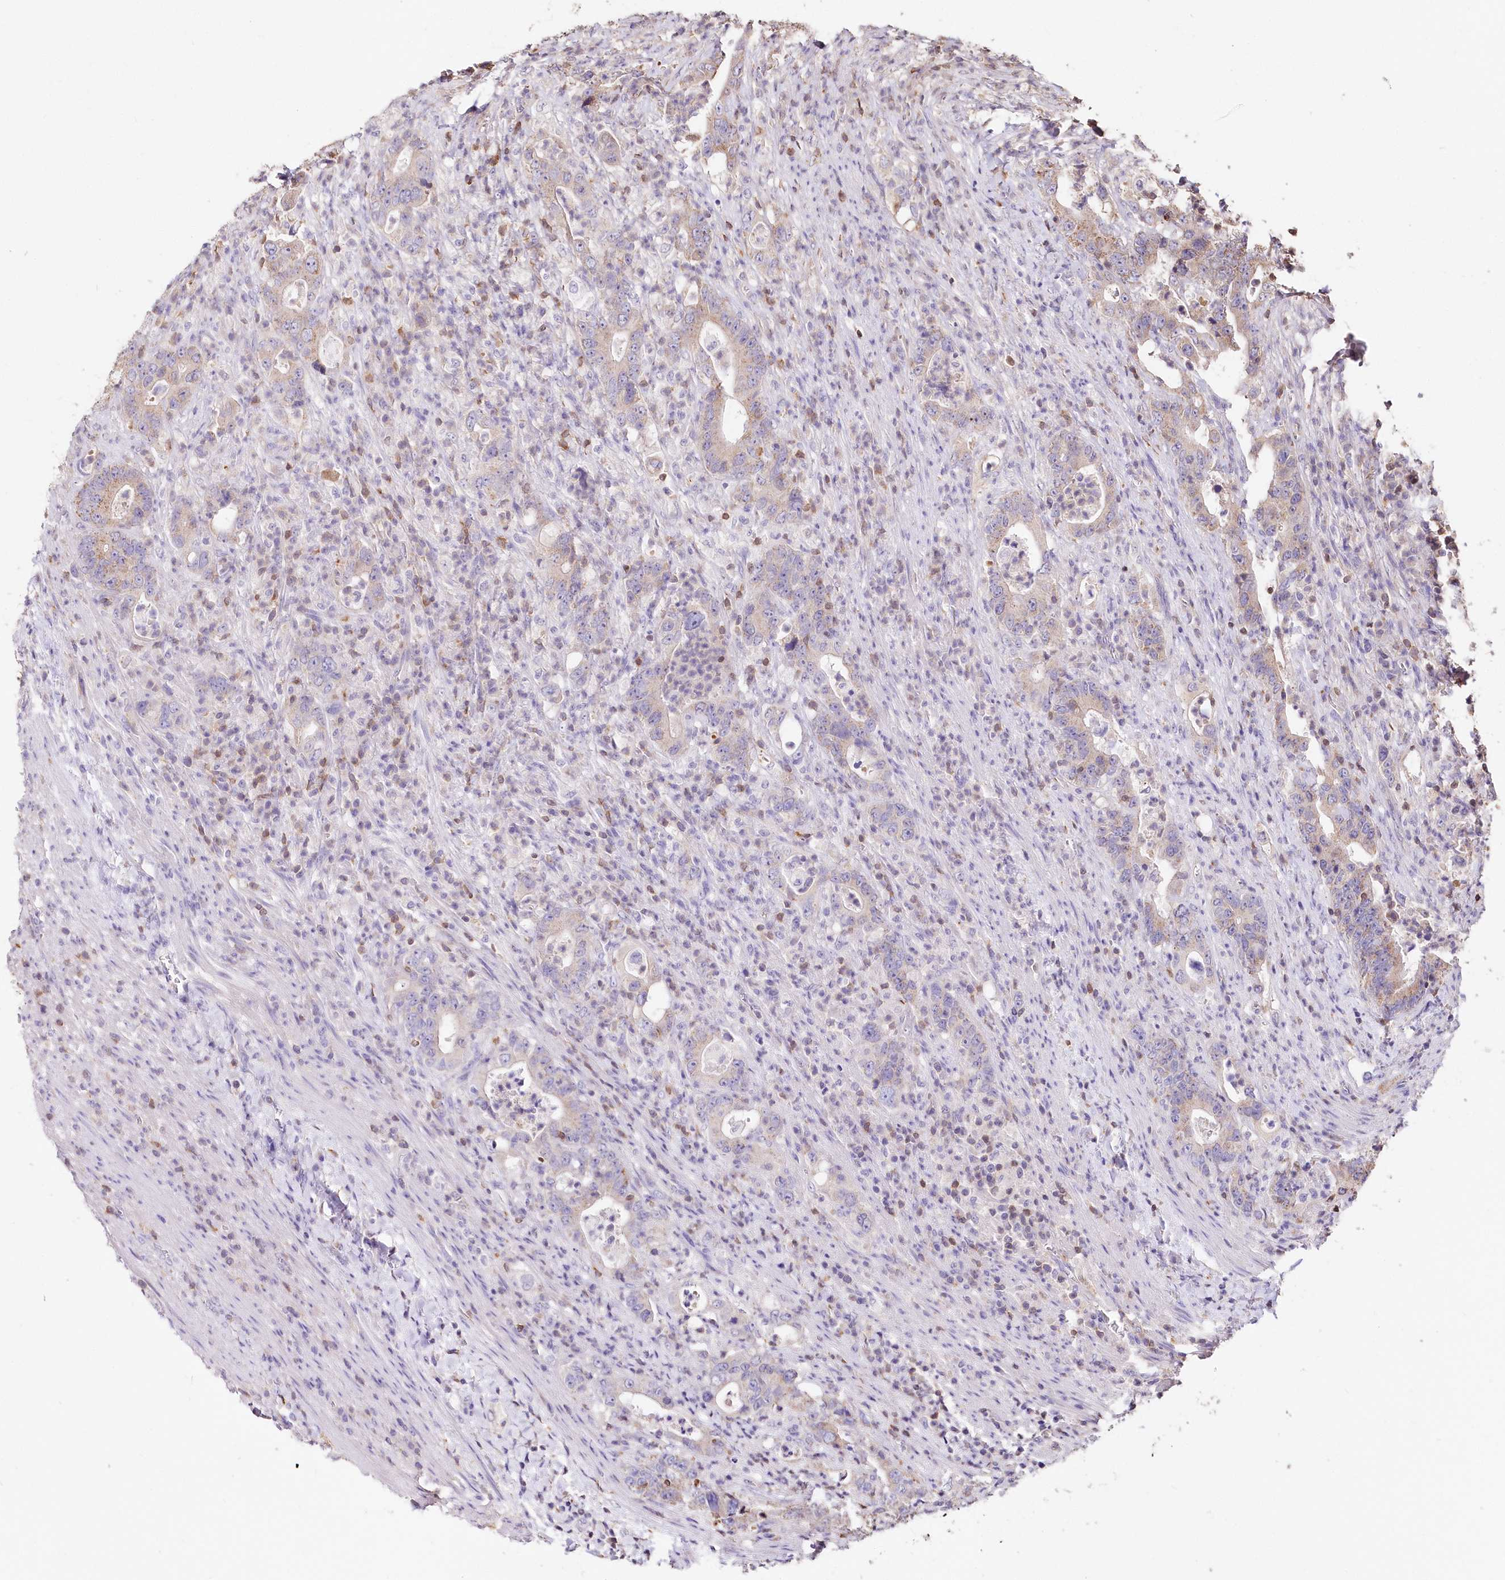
{"staining": {"intensity": "weak", "quantity": "<25%", "location": "cytoplasmic/membranous"}, "tissue": "colorectal cancer", "cell_type": "Tumor cells", "image_type": "cancer", "snomed": [{"axis": "morphology", "description": "Adenocarcinoma, NOS"}, {"axis": "topography", "description": "Colon"}], "caption": "Immunohistochemistry (IHC) micrograph of neoplastic tissue: human colorectal adenocarcinoma stained with DAB reveals no significant protein positivity in tumor cells. (DAB (3,3'-diaminobenzidine) immunohistochemistry visualized using brightfield microscopy, high magnification).", "gene": "STK17B", "patient": {"sex": "female", "age": 75}}